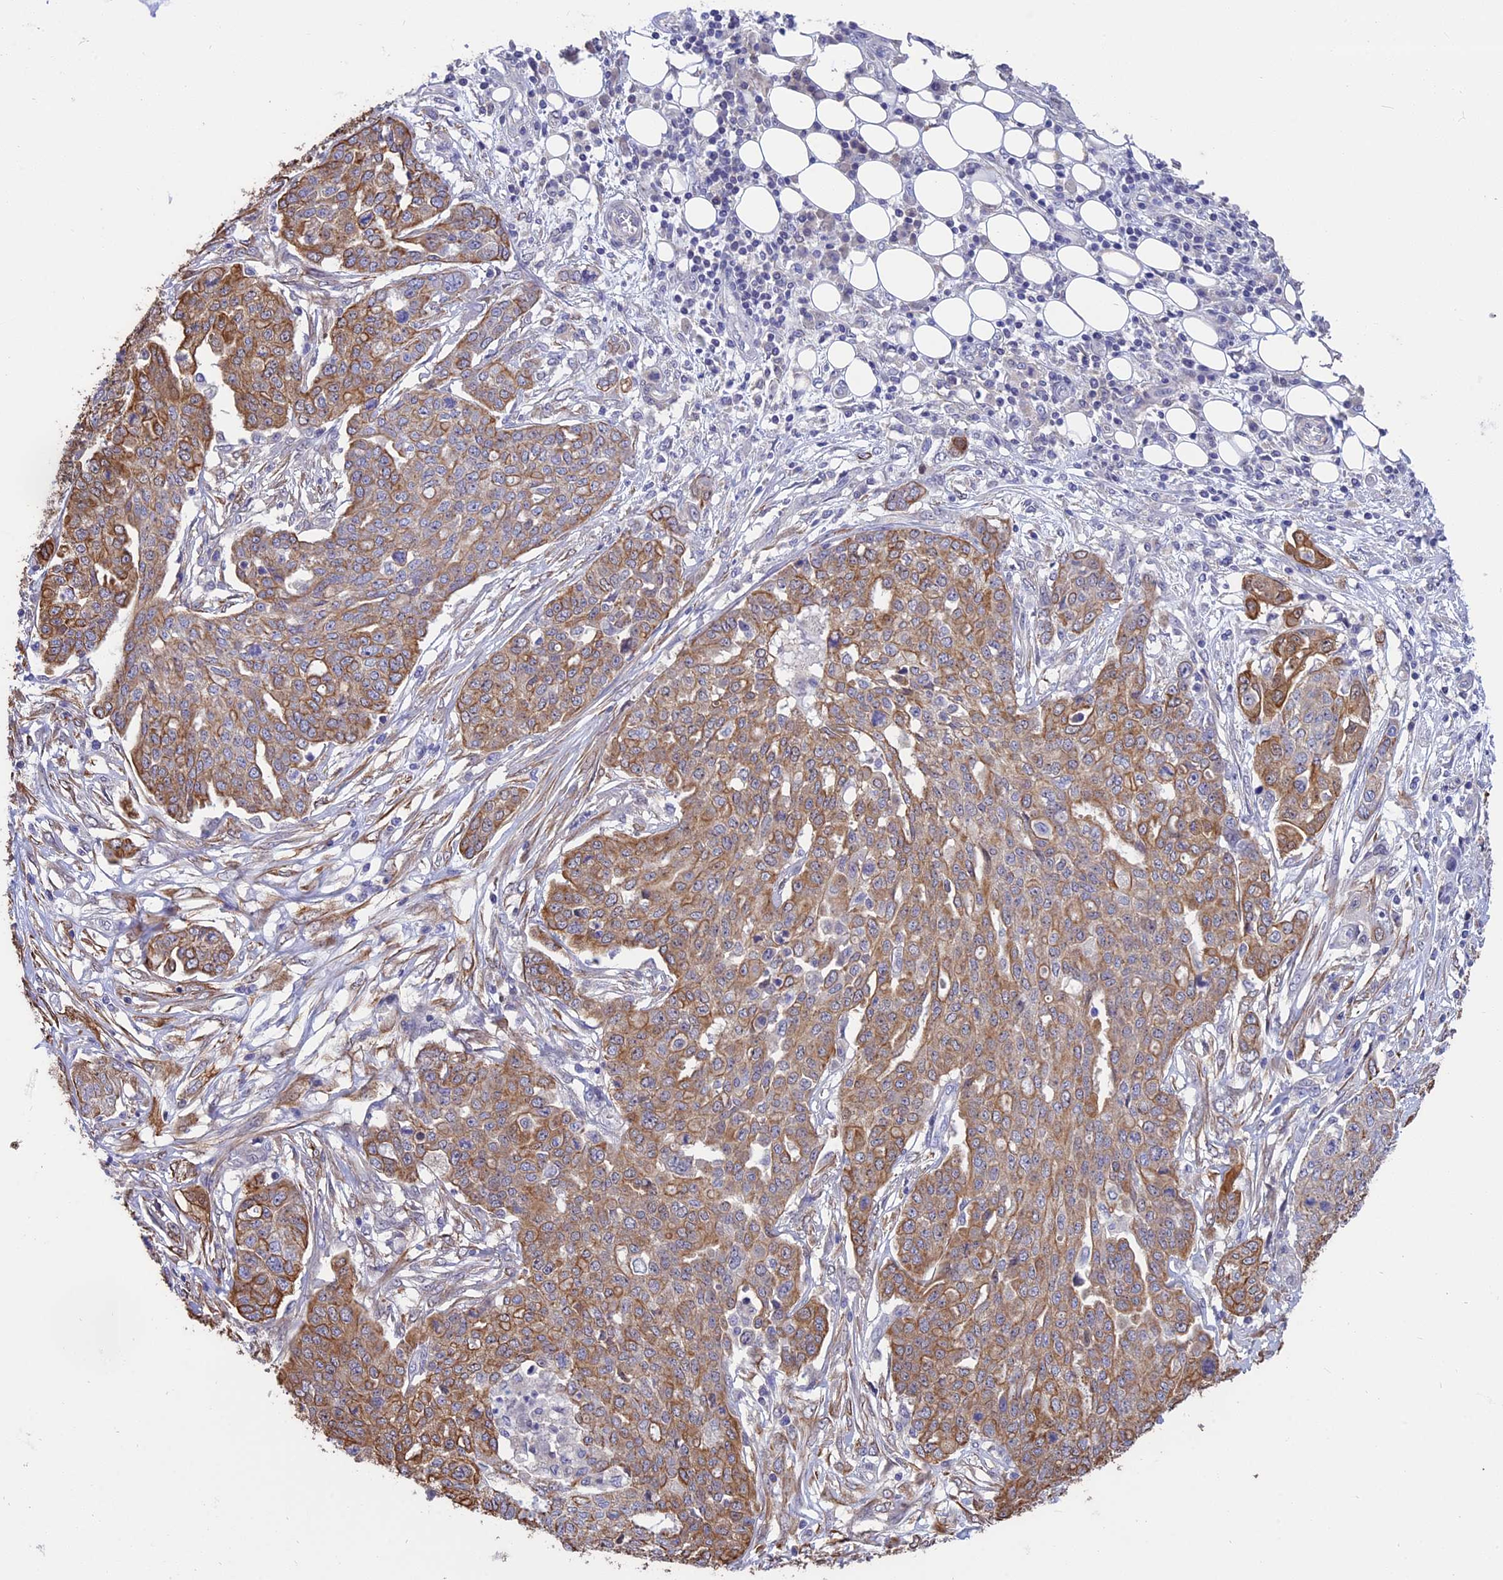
{"staining": {"intensity": "moderate", "quantity": ">75%", "location": "cytoplasmic/membranous"}, "tissue": "ovarian cancer", "cell_type": "Tumor cells", "image_type": "cancer", "snomed": [{"axis": "morphology", "description": "Cystadenocarcinoma, serous, NOS"}, {"axis": "topography", "description": "Soft tissue"}, {"axis": "topography", "description": "Ovary"}], "caption": "This image displays ovarian cancer stained with immunohistochemistry to label a protein in brown. The cytoplasmic/membranous of tumor cells show moderate positivity for the protein. Nuclei are counter-stained blue.", "gene": "STUB1", "patient": {"sex": "female", "age": 57}}